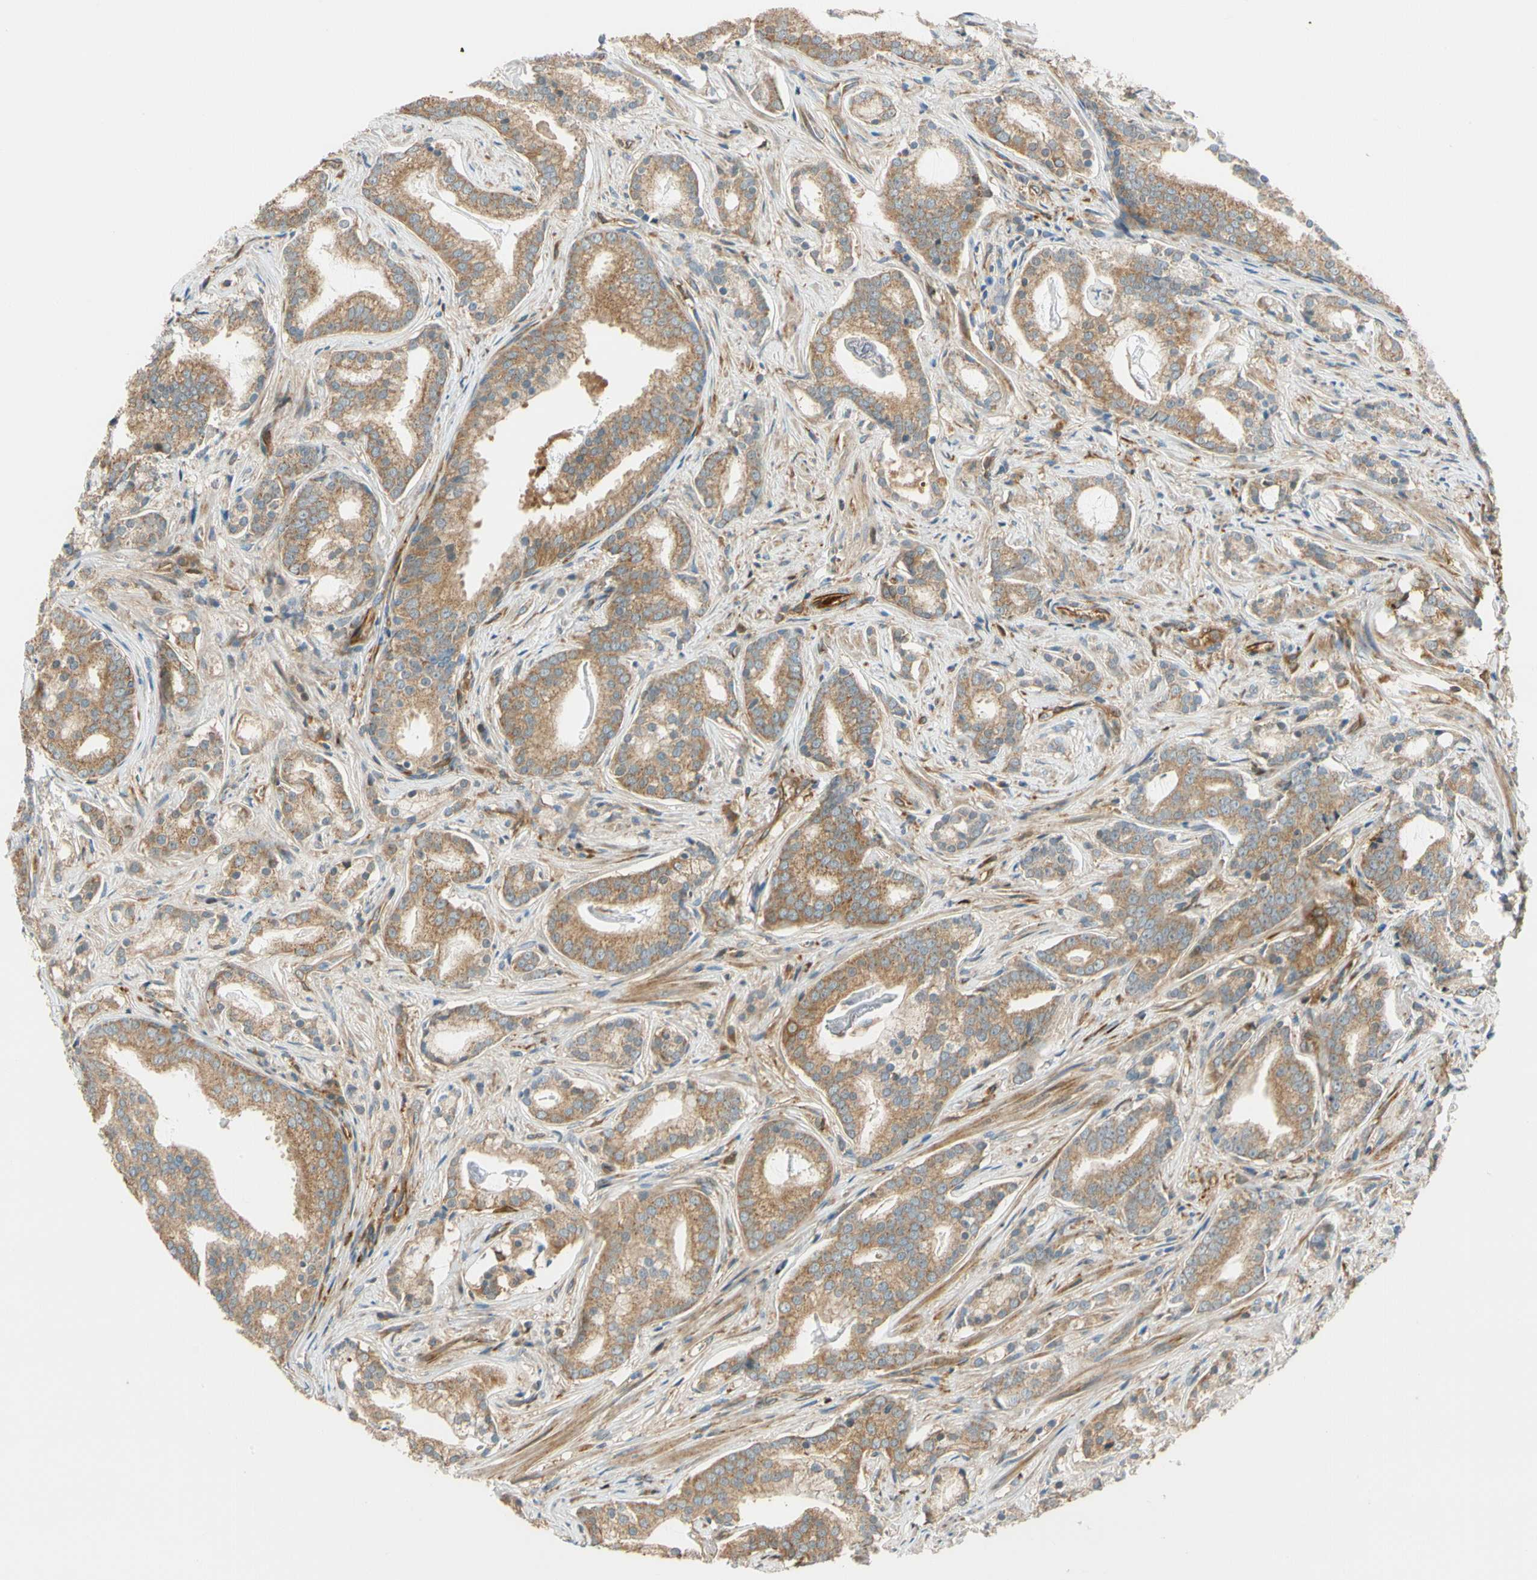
{"staining": {"intensity": "moderate", "quantity": ">75%", "location": "cytoplasmic/membranous"}, "tissue": "prostate cancer", "cell_type": "Tumor cells", "image_type": "cancer", "snomed": [{"axis": "morphology", "description": "Adenocarcinoma, Low grade"}, {"axis": "topography", "description": "Prostate"}], "caption": "This photomicrograph exhibits immunohistochemistry (IHC) staining of human prostate low-grade adenocarcinoma, with medium moderate cytoplasmic/membranous staining in approximately >75% of tumor cells.", "gene": "PARP14", "patient": {"sex": "male", "age": 58}}